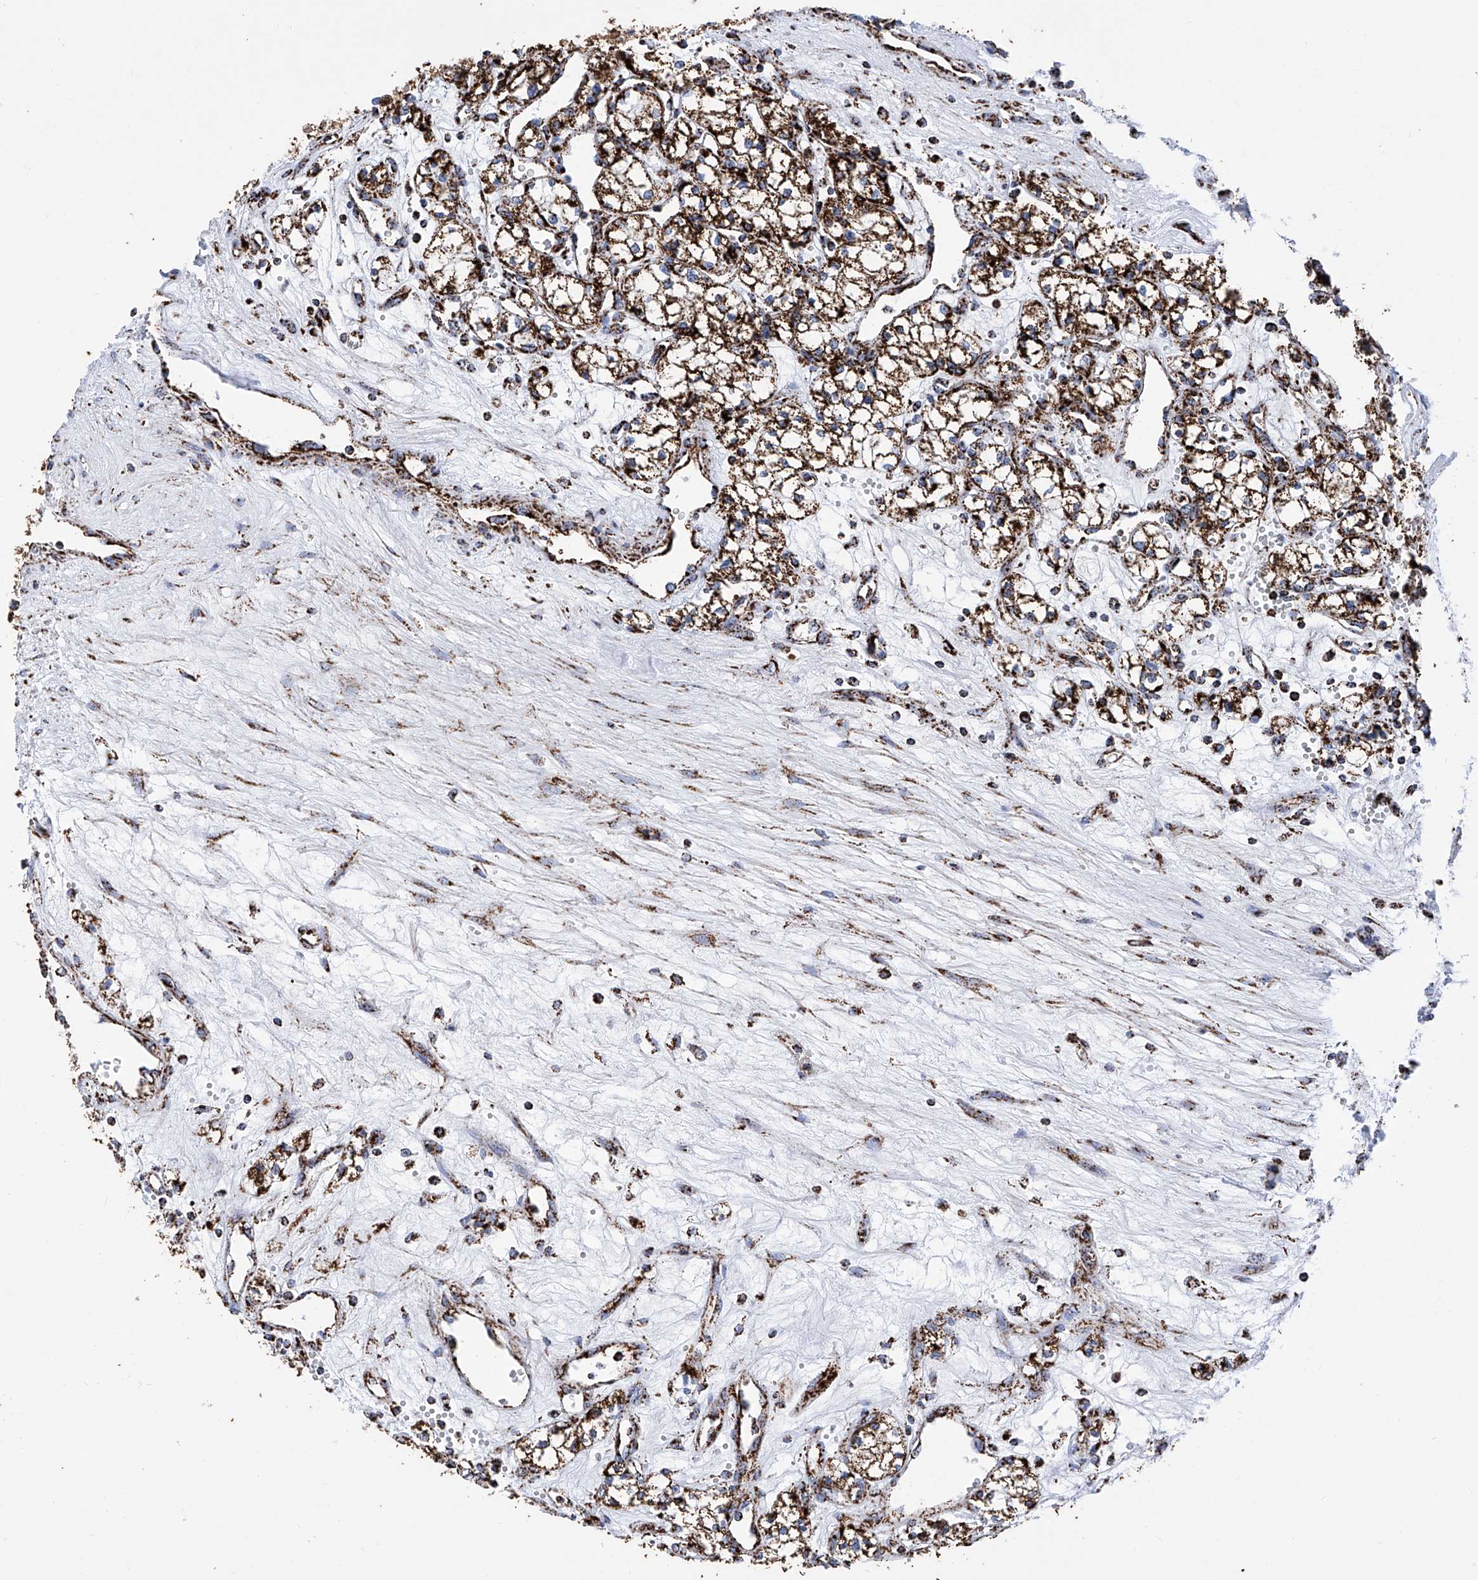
{"staining": {"intensity": "strong", "quantity": ">75%", "location": "cytoplasmic/membranous"}, "tissue": "renal cancer", "cell_type": "Tumor cells", "image_type": "cancer", "snomed": [{"axis": "morphology", "description": "Adenocarcinoma, NOS"}, {"axis": "topography", "description": "Kidney"}], "caption": "Human renal adenocarcinoma stained with a protein marker exhibits strong staining in tumor cells.", "gene": "ATP5PF", "patient": {"sex": "male", "age": 59}}